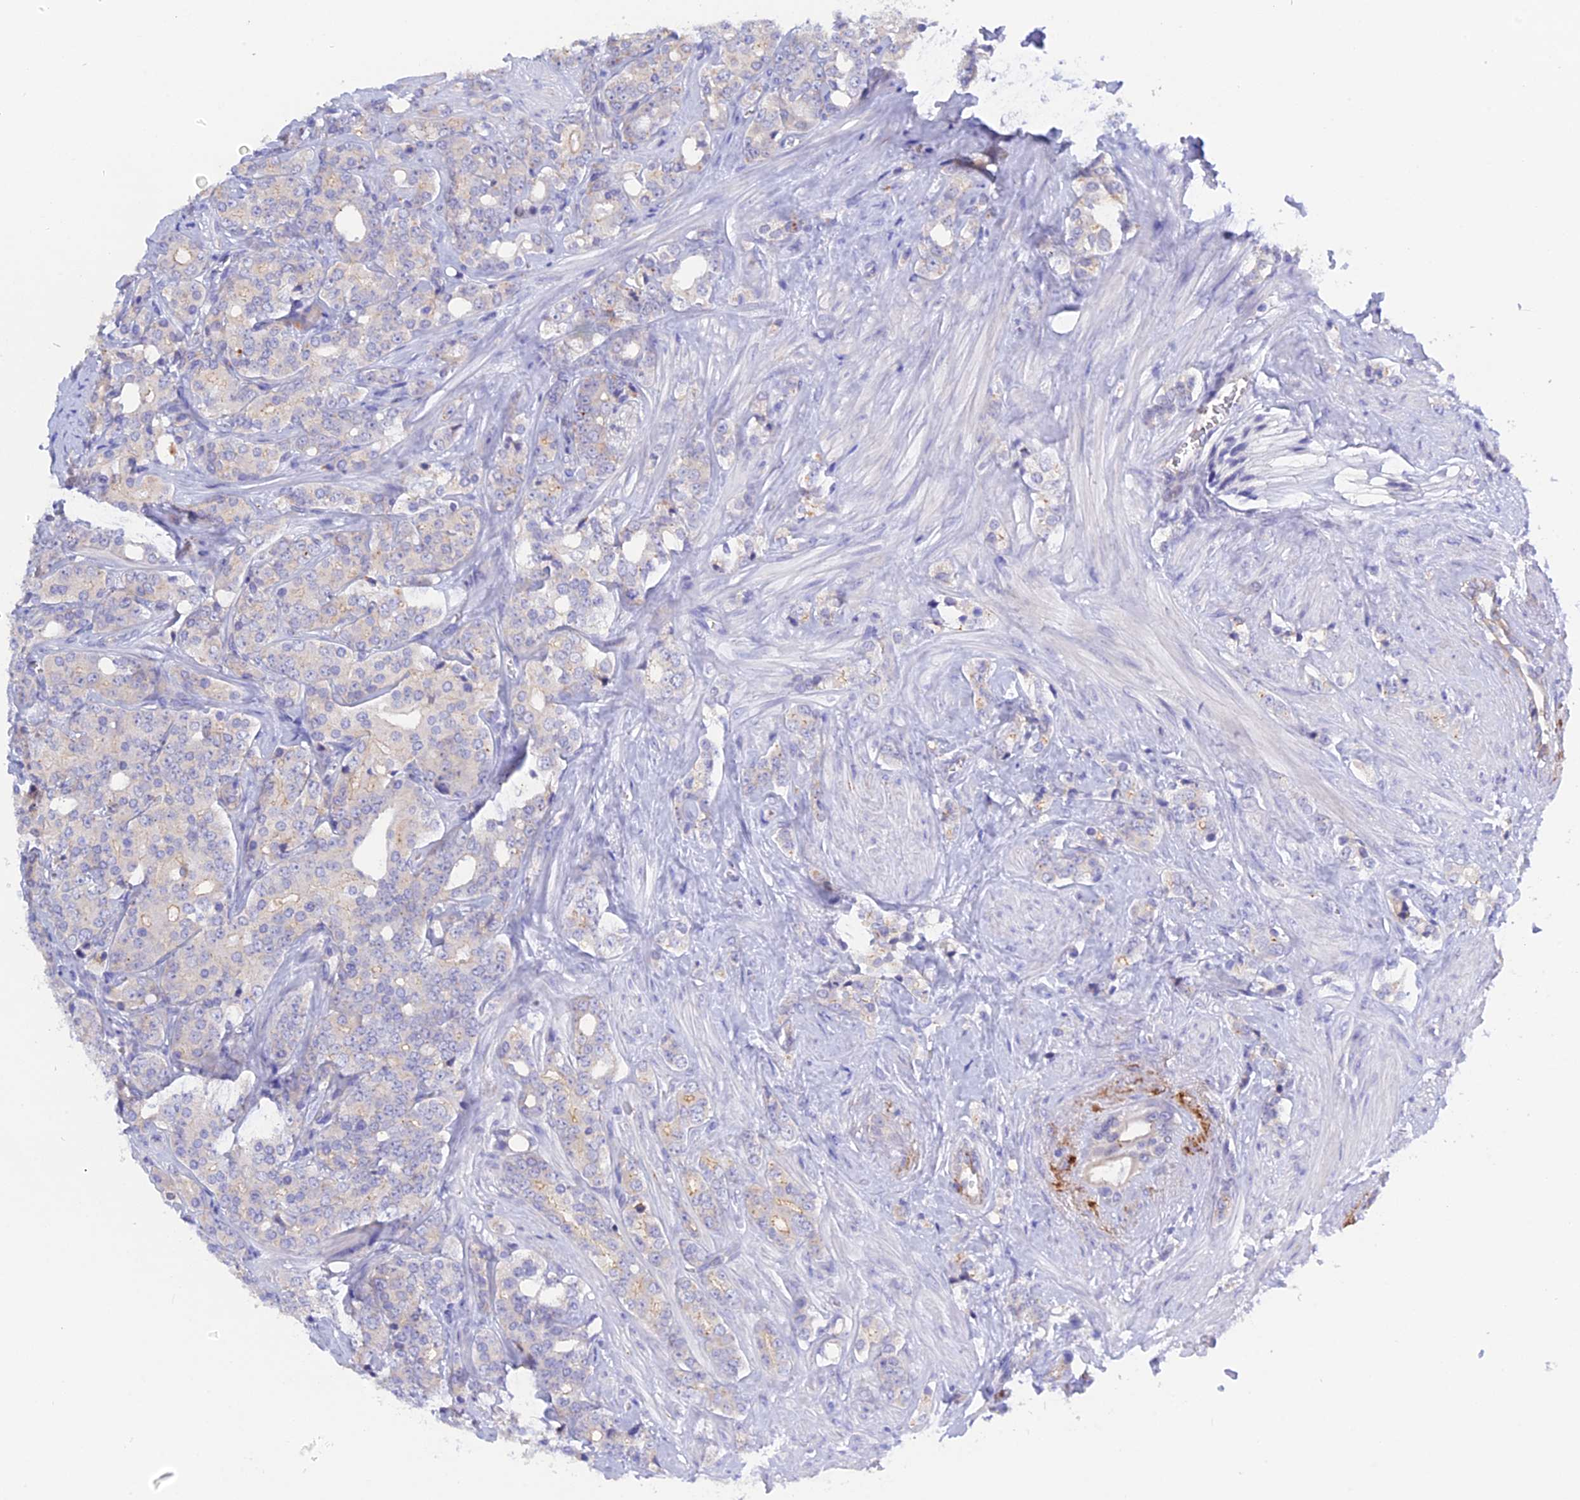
{"staining": {"intensity": "weak", "quantity": "<25%", "location": "cytoplasmic/membranous"}, "tissue": "prostate cancer", "cell_type": "Tumor cells", "image_type": "cancer", "snomed": [{"axis": "morphology", "description": "Adenocarcinoma, High grade"}, {"axis": "topography", "description": "Prostate"}], "caption": "The histopathology image reveals no staining of tumor cells in high-grade adenocarcinoma (prostate). (DAB immunohistochemistry visualized using brightfield microscopy, high magnification).", "gene": "GK5", "patient": {"sex": "male", "age": 62}}